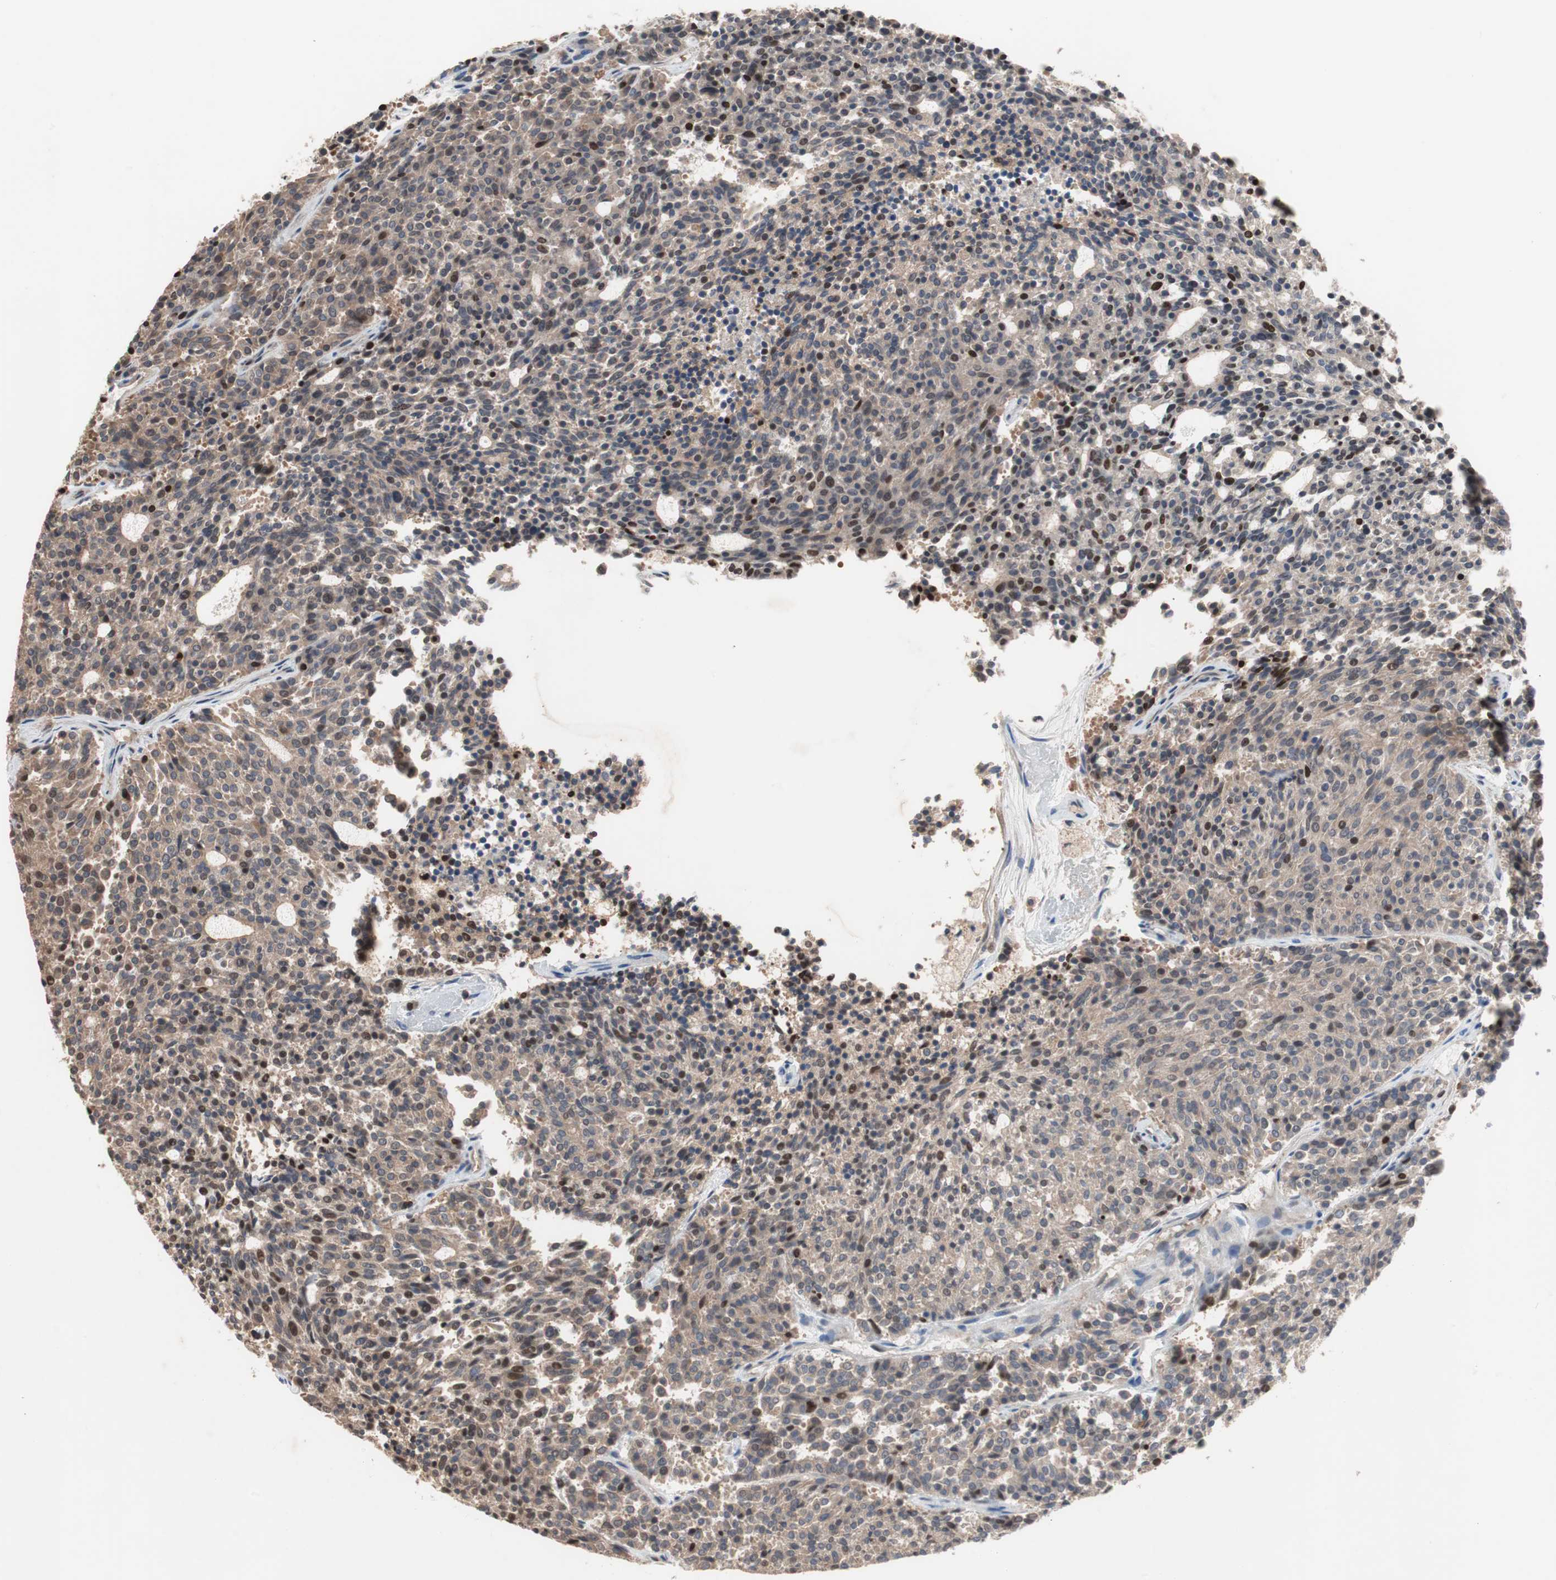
{"staining": {"intensity": "moderate", "quantity": ">75%", "location": "cytoplasmic/membranous,nuclear"}, "tissue": "carcinoid", "cell_type": "Tumor cells", "image_type": "cancer", "snomed": [{"axis": "morphology", "description": "Carcinoid, malignant, NOS"}, {"axis": "topography", "description": "Pancreas"}], "caption": "This micrograph reveals carcinoid (malignant) stained with immunohistochemistry (IHC) to label a protein in brown. The cytoplasmic/membranous and nuclear of tumor cells show moderate positivity for the protein. Nuclei are counter-stained blue.", "gene": "GART", "patient": {"sex": "female", "age": 54}}